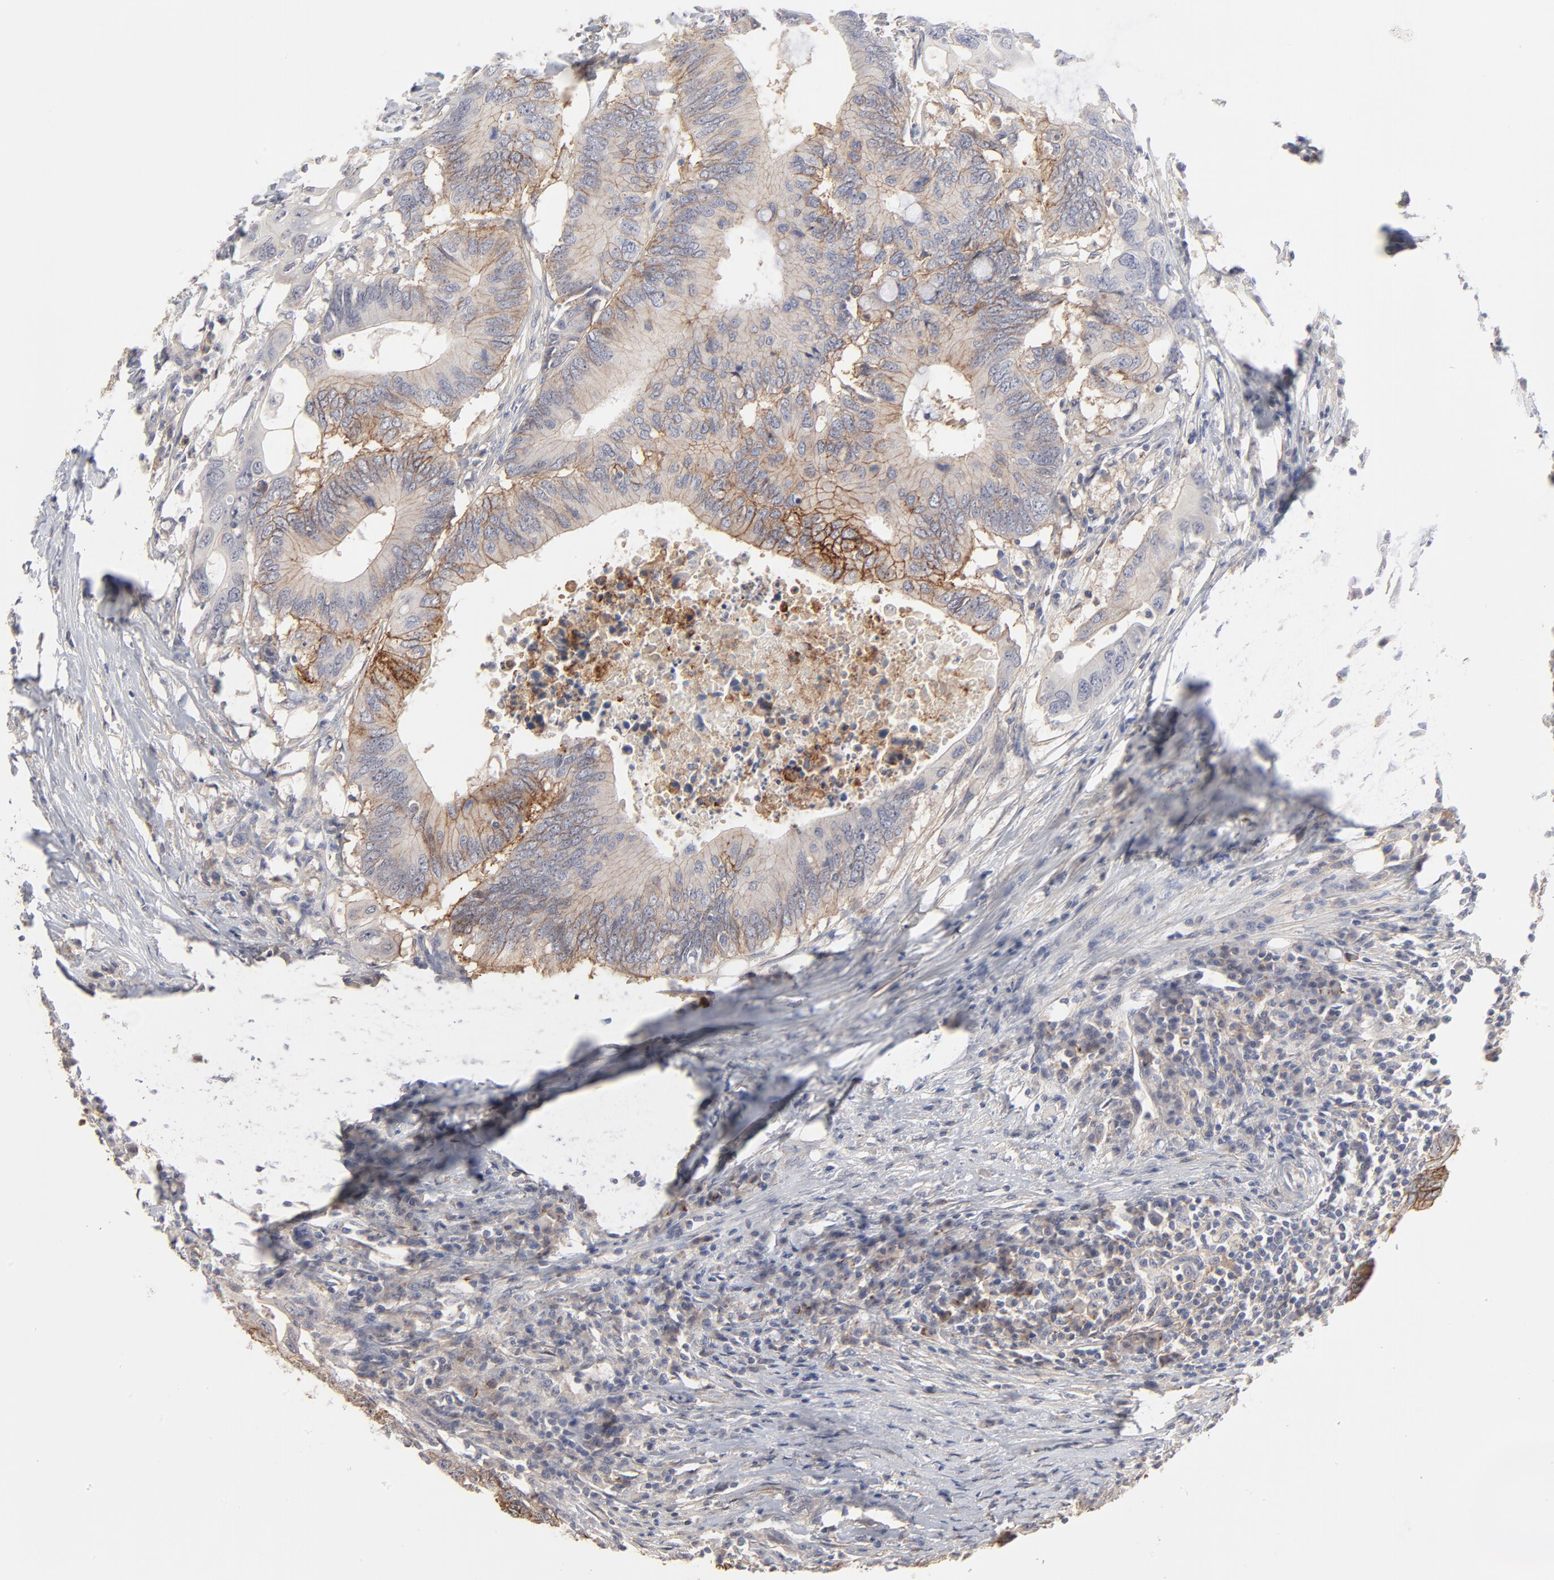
{"staining": {"intensity": "moderate", "quantity": ">75%", "location": "cytoplasmic/membranous"}, "tissue": "colorectal cancer", "cell_type": "Tumor cells", "image_type": "cancer", "snomed": [{"axis": "morphology", "description": "Adenocarcinoma, NOS"}, {"axis": "topography", "description": "Colon"}], "caption": "Immunohistochemical staining of adenocarcinoma (colorectal) demonstrates medium levels of moderate cytoplasmic/membranous protein positivity in about >75% of tumor cells. Nuclei are stained in blue.", "gene": "SLC16A1", "patient": {"sex": "male", "age": 71}}